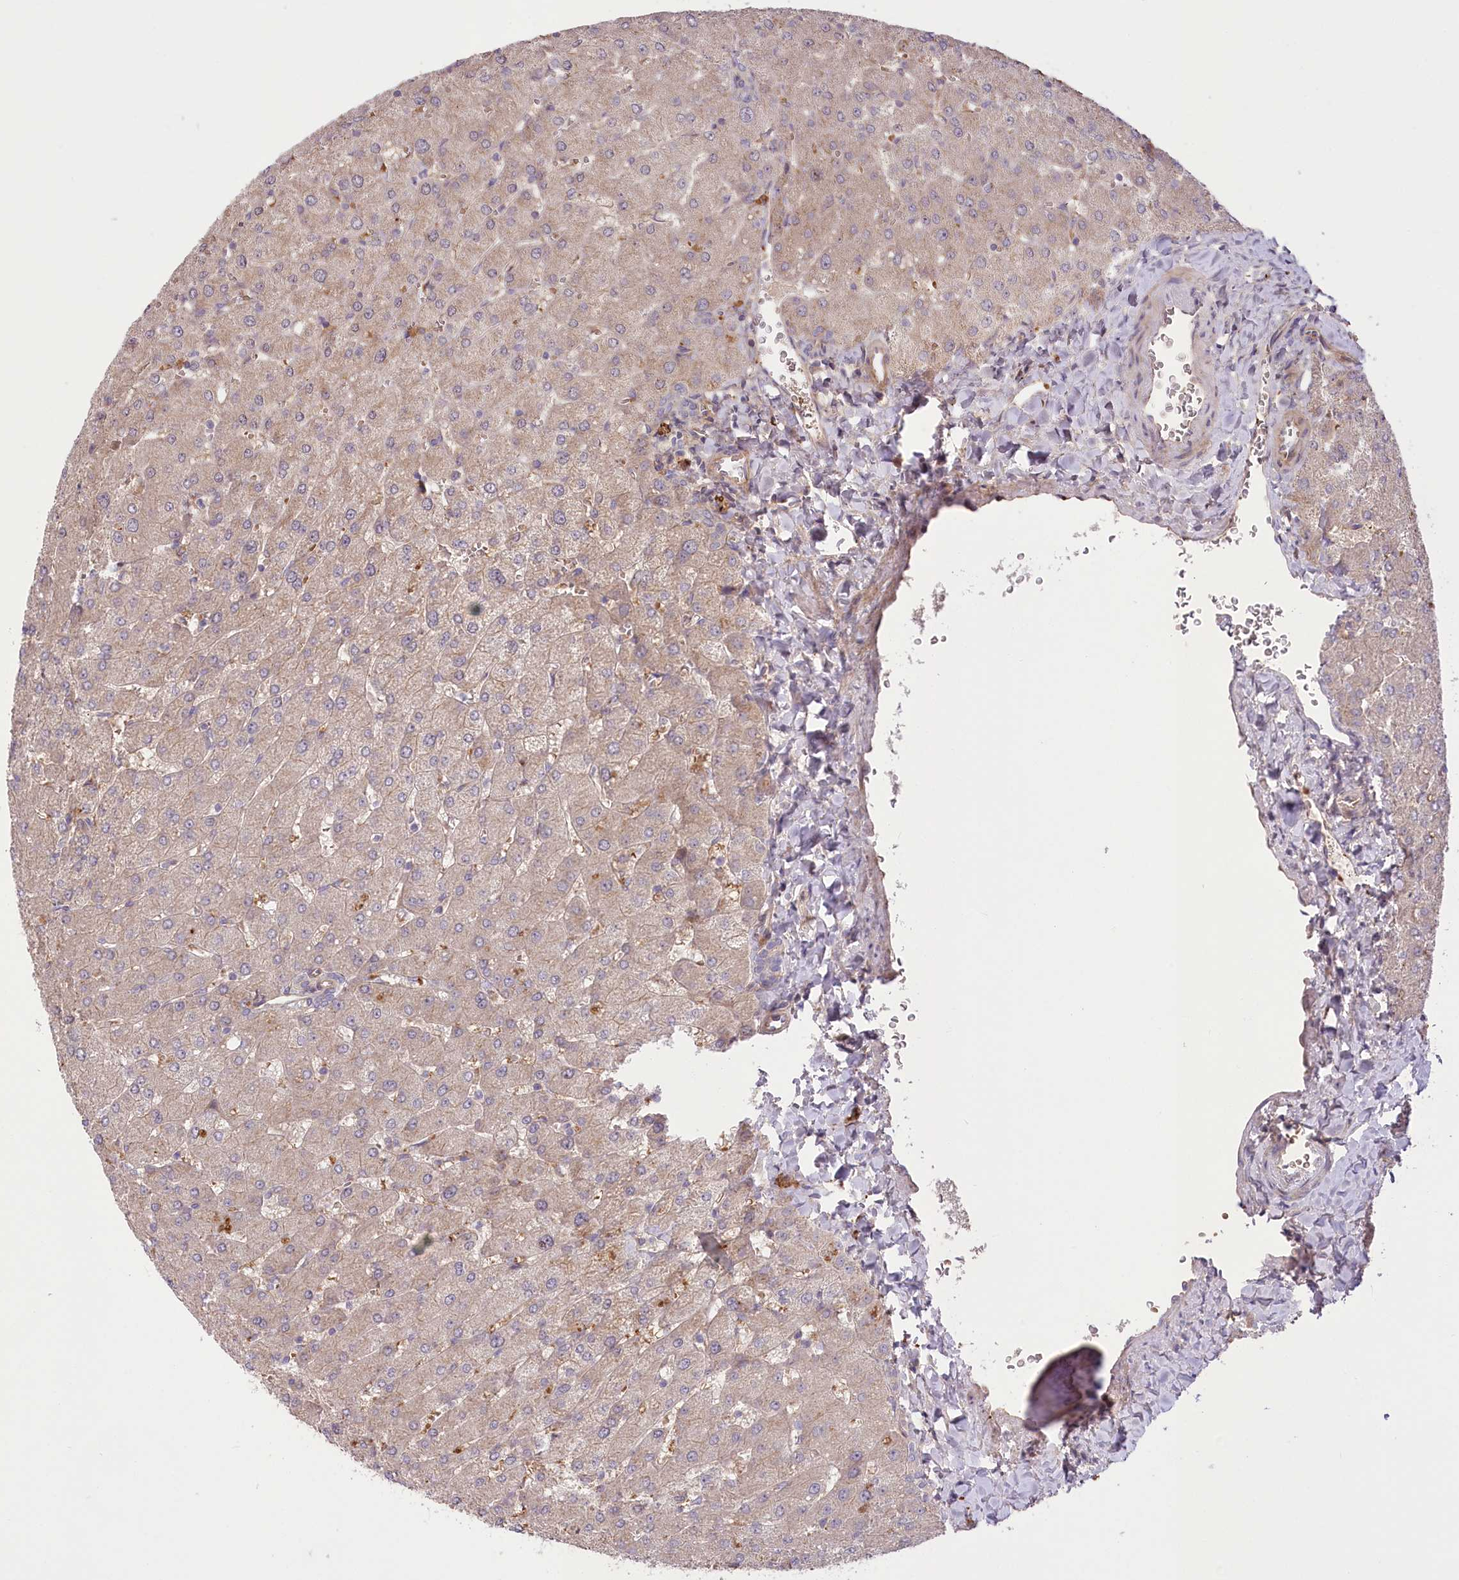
{"staining": {"intensity": "weak", "quantity": ">75%", "location": "cytoplasmic/membranous"}, "tissue": "liver", "cell_type": "Cholangiocytes", "image_type": "normal", "snomed": [{"axis": "morphology", "description": "Normal tissue, NOS"}, {"axis": "topography", "description": "Liver"}], "caption": "Immunohistochemical staining of benign human liver reveals low levels of weak cytoplasmic/membranous staining in about >75% of cholangiocytes. (brown staining indicates protein expression, while blue staining denotes nuclei).", "gene": "TRUB1", "patient": {"sex": "male", "age": 55}}